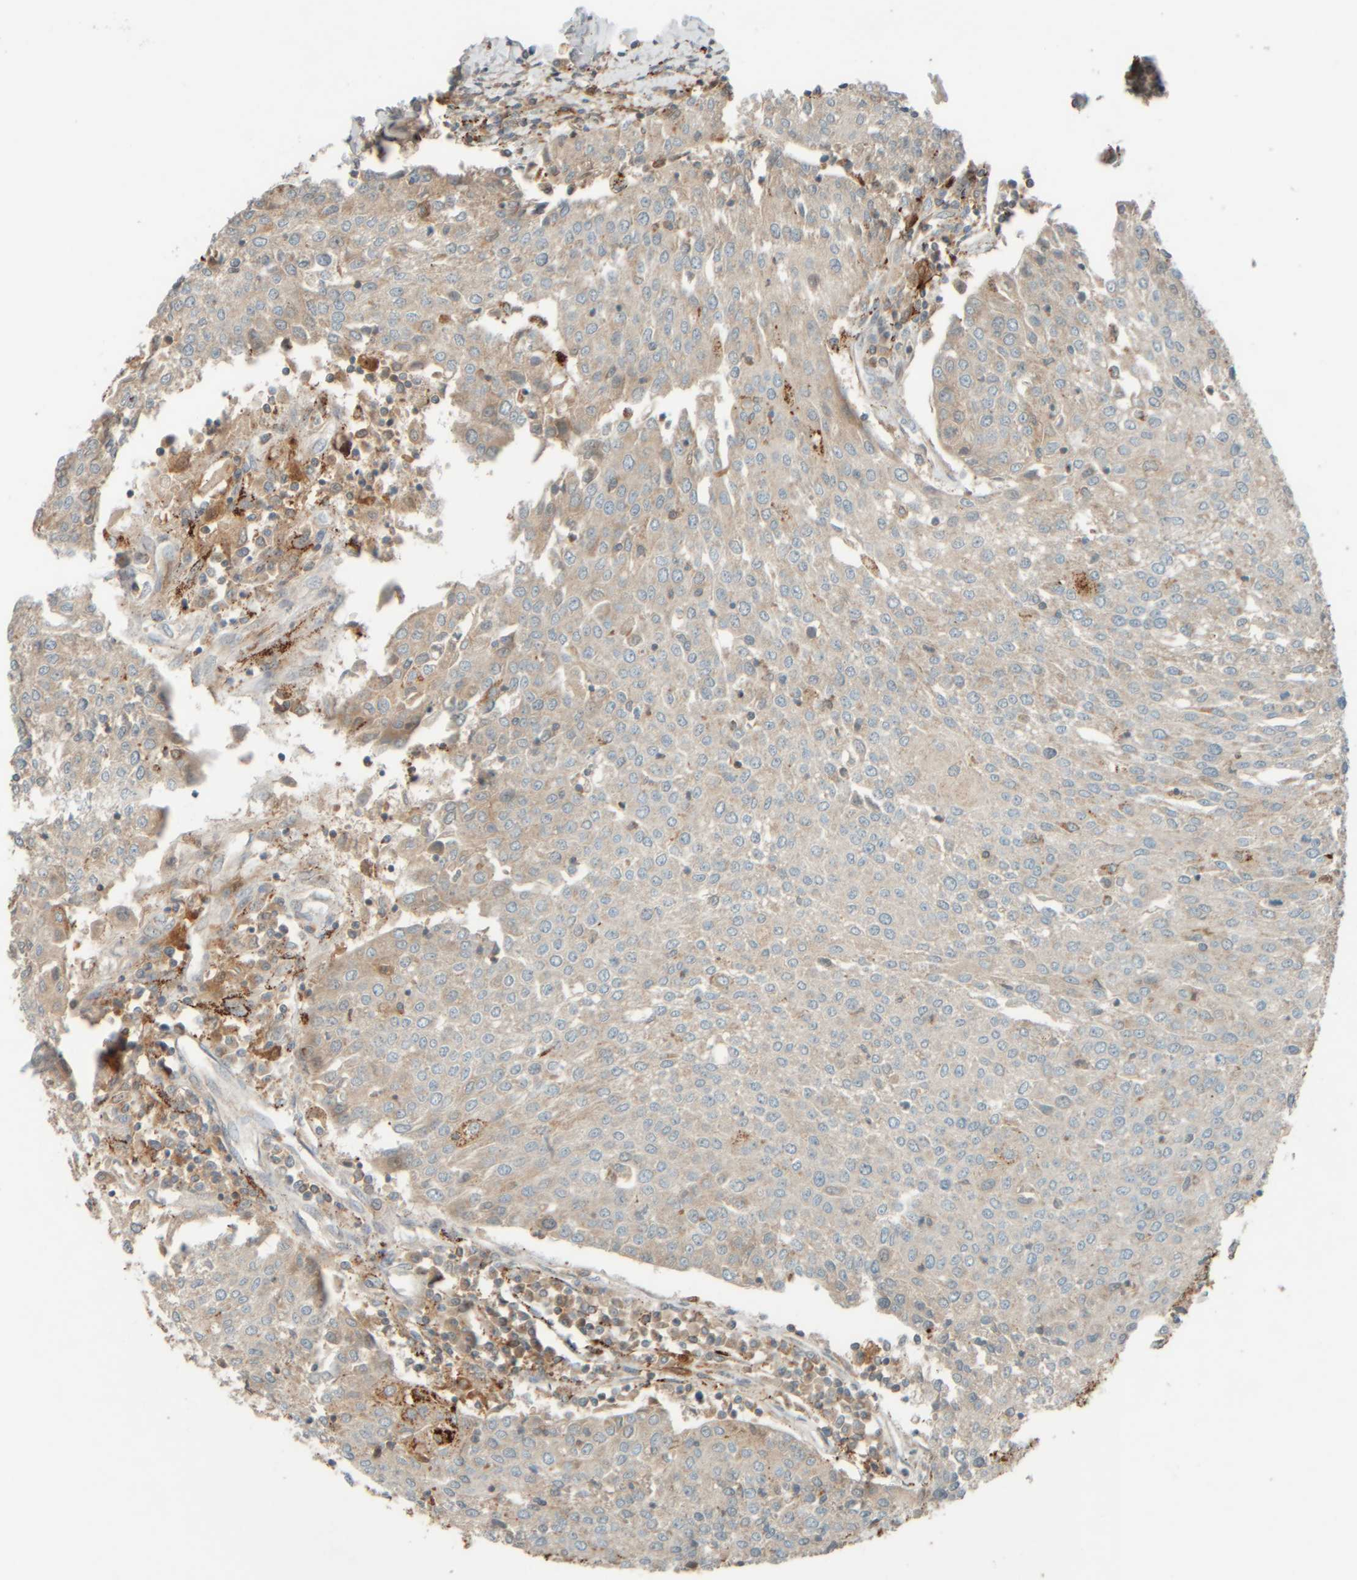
{"staining": {"intensity": "weak", "quantity": "<25%", "location": "cytoplasmic/membranous"}, "tissue": "urothelial cancer", "cell_type": "Tumor cells", "image_type": "cancer", "snomed": [{"axis": "morphology", "description": "Urothelial carcinoma, High grade"}, {"axis": "topography", "description": "Urinary bladder"}], "caption": "Tumor cells show no significant protein positivity in urothelial cancer.", "gene": "SPAG5", "patient": {"sex": "female", "age": 85}}